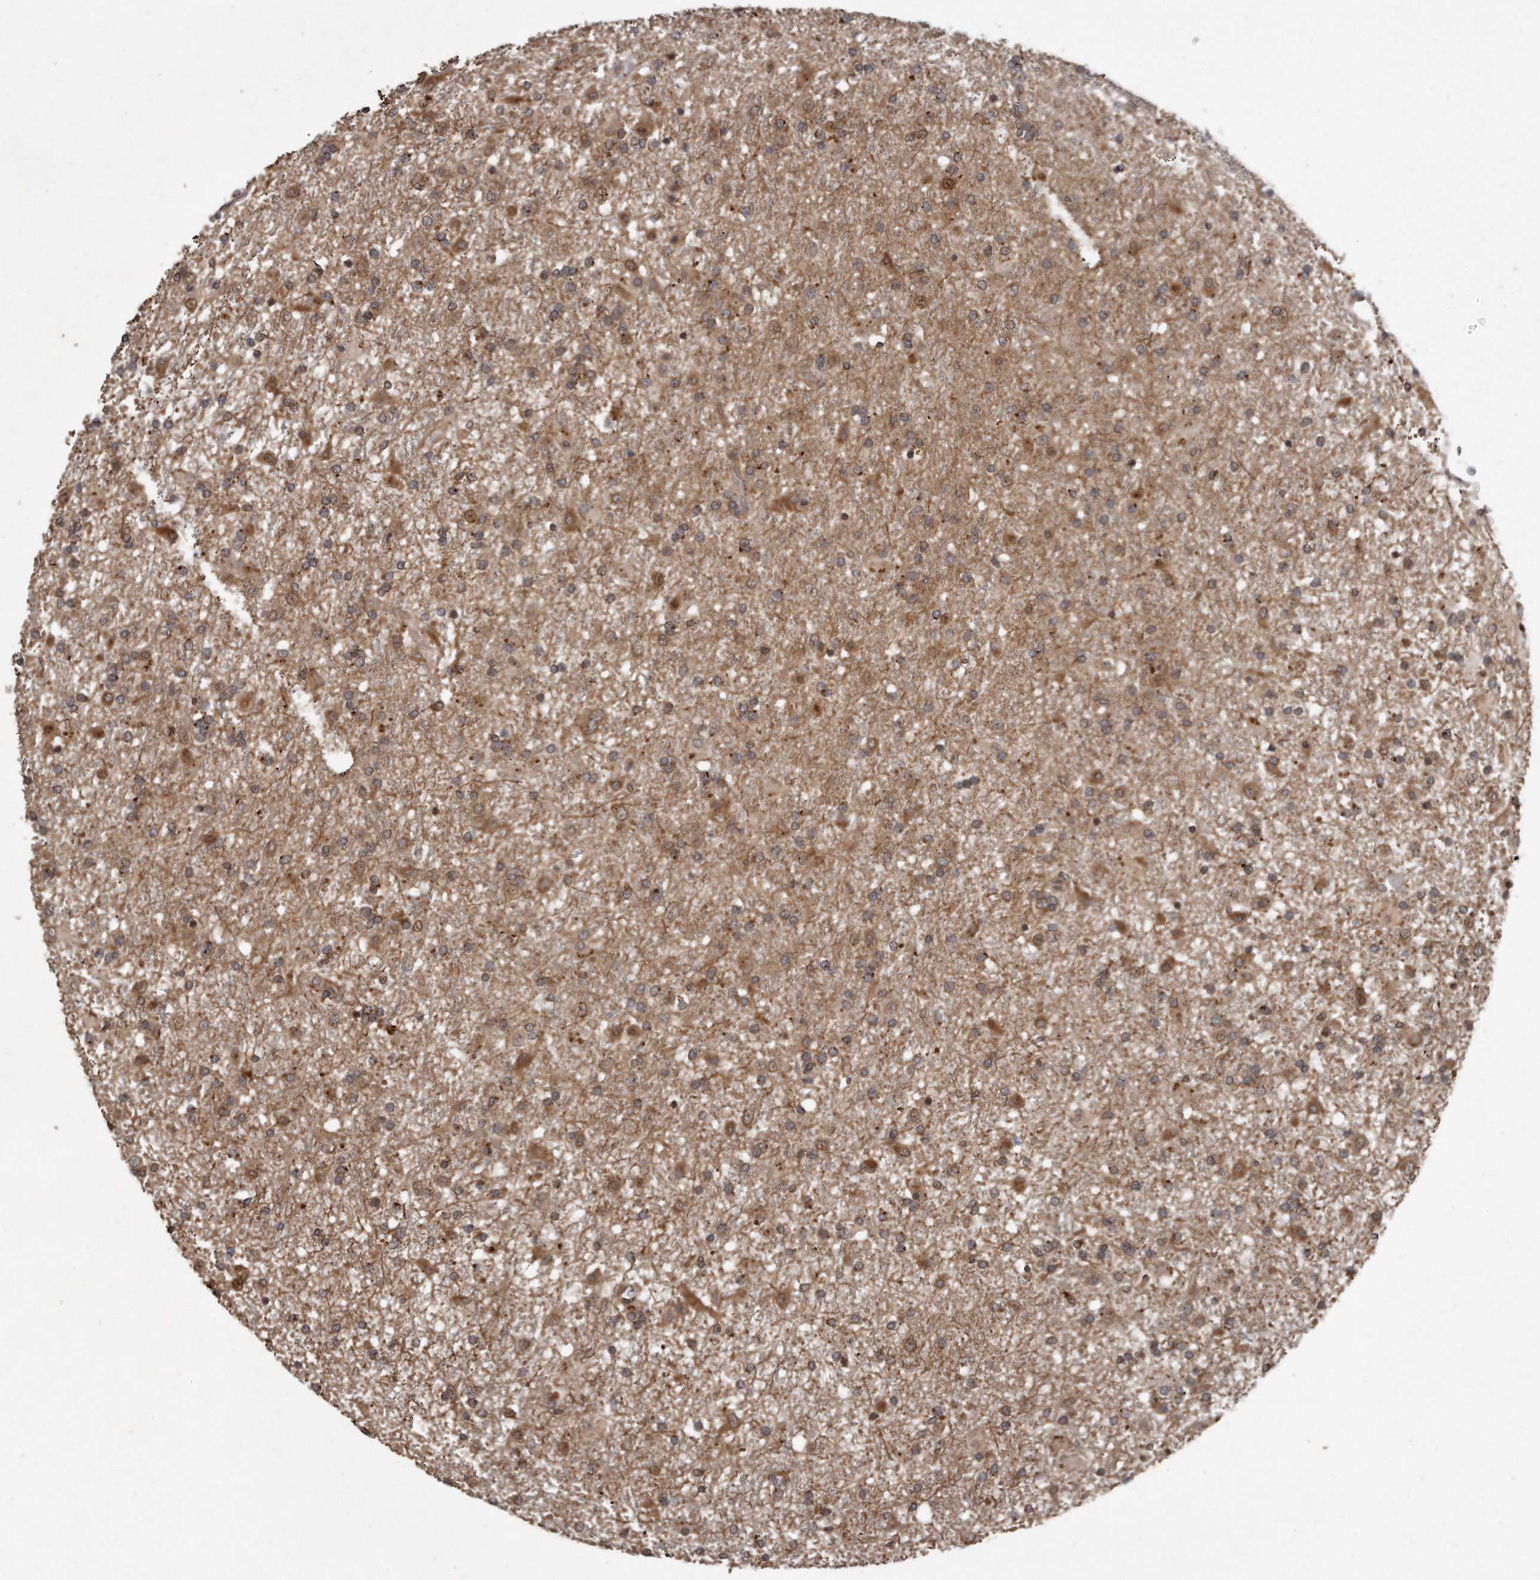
{"staining": {"intensity": "moderate", "quantity": ">75%", "location": "cytoplasmic/membranous,nuclear"}, "tissue": "glioma", "cell_type": "Tumor cells", "image_type": "cancer", "snomed": [{"axis": "morphology", "description": "Glioma, malignant, Low grade"}, {"axis": "topography", "description": "Brain"}], "caption": "Tumor cells display medium levels of moderate cytoplasmic/membranous and nuclear positivity in approximately >75% of cells in human glioma.", "gene": "GCH1", "patient": {"sex": "male", "age": 65}}